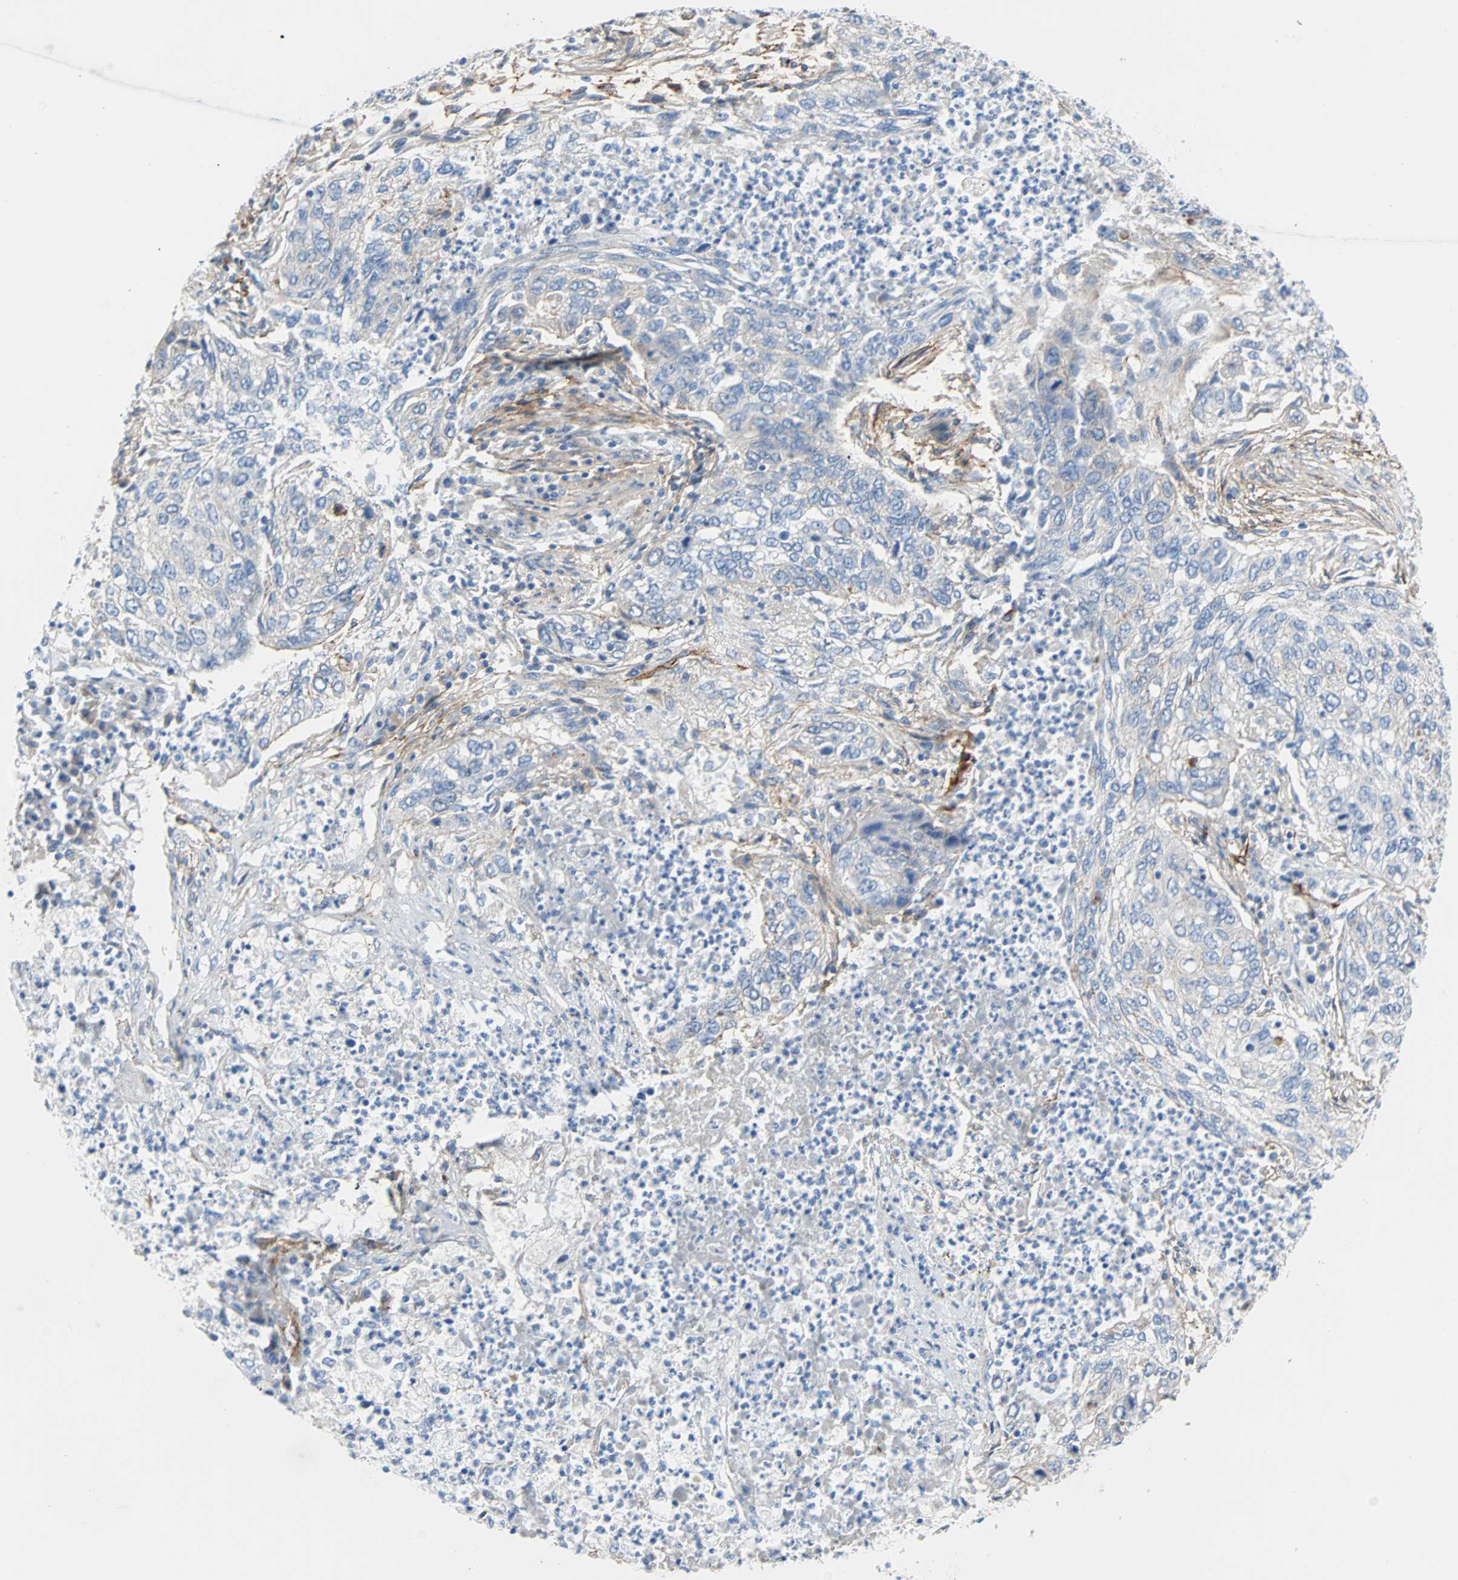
{"staining": {"intensity": "negative", "quantity": "none", "location": "none"}, "tissue": "lung cancer", "cell_type": "Tumor cells", "image_type": "cancer", "snomed": [{"axis": "morphology", "description": "Squamous cell carcinoma, NOS"}, {"axis": "topography", "description": "Lung"}], "caption": "Immunohistochemical staining of squamous cell carcinoma (lung) reveals no significant staining in tumor cells.", "gene": "PDPN", "patient": {"sex": "female", "age": 63}}